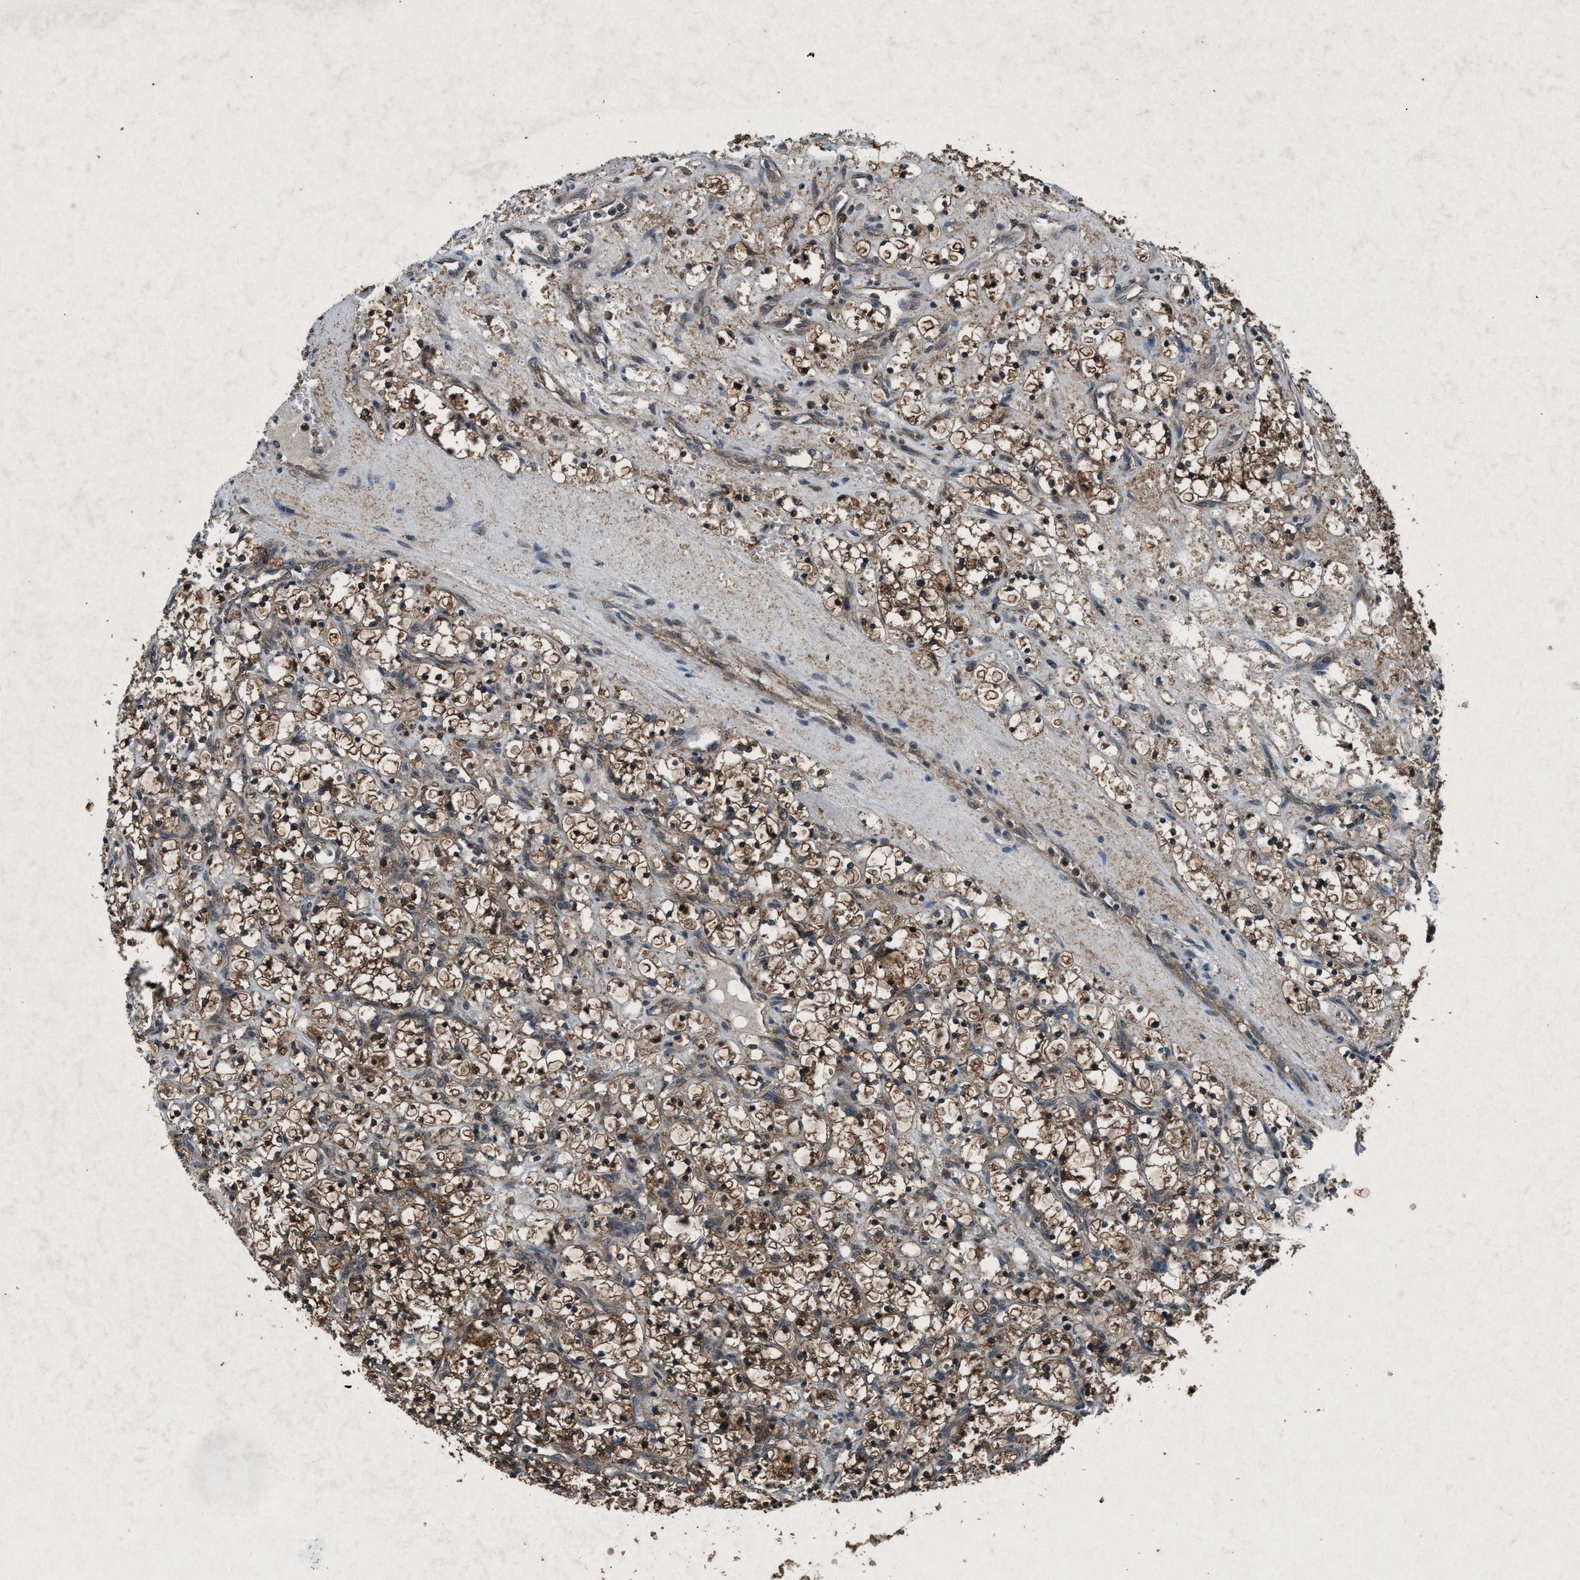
{"staining": {"intensity": "moderate", "quantity": ">75%", "location": "cytoplasmic/membranous"}, "tissue": "renal cancer", "cell_type": "Tumor cells", "image_type": "cancer", "snomed": [{"axis": "morphology", "description": "Adenocarcinoma, NOS"}, {"axis": "topography", "description": "Kidney"}], "caption": "Tumor cells display medium levels of moderate cytoplasmic/membranous expression in about >75% of cells in human renal adenocarcinoma.", "gene": "AKT1S1", "patient": {"sex": "female", "age": 69}}